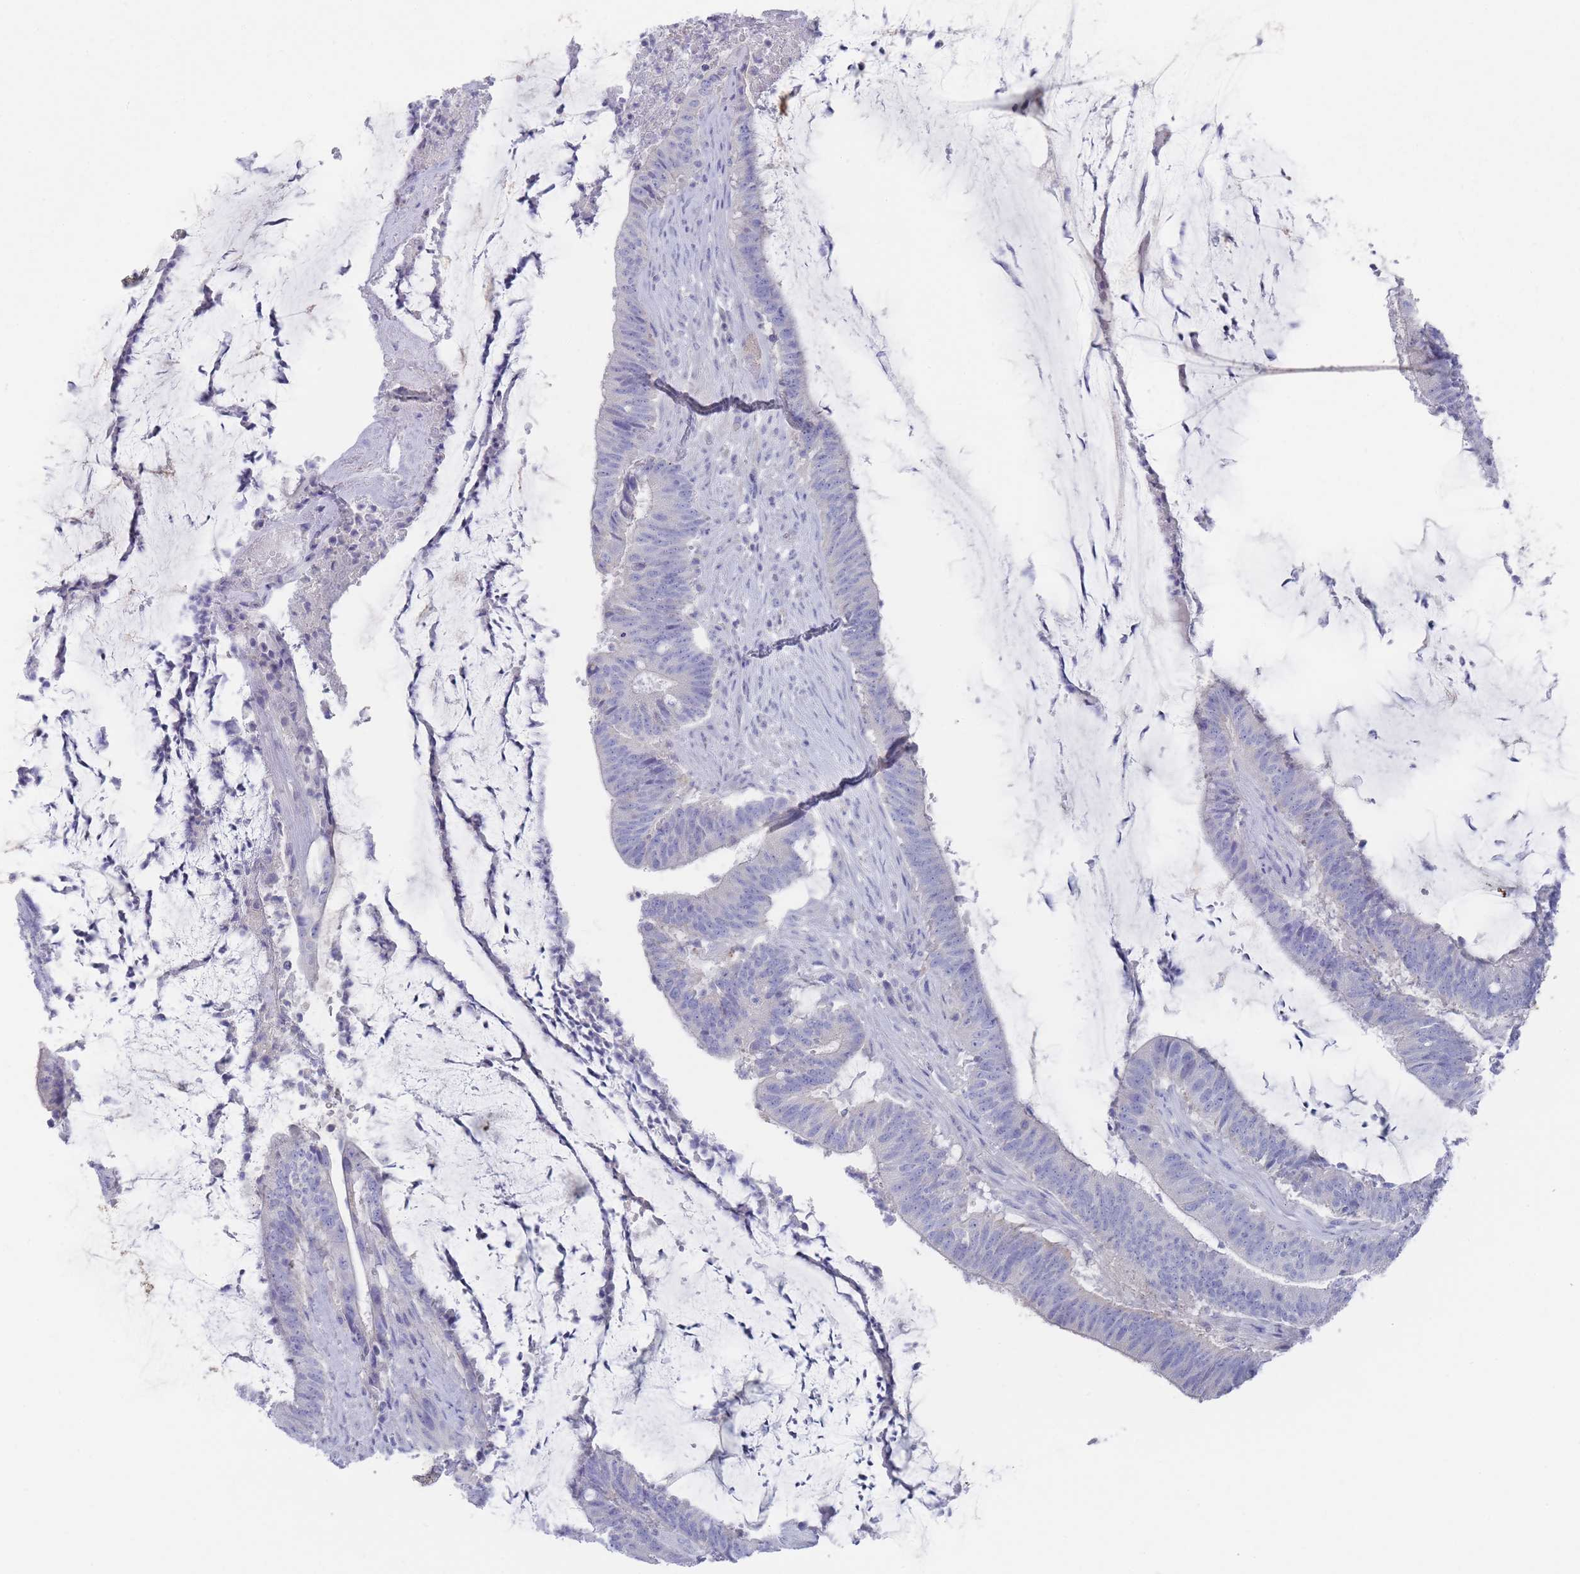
{"staining": {"intensity": "negative", "quantity": "none", "location": "none"}, "tissue": "colorectal cancer", "cell_type": "Tumor cells", "image_type": "cancer", "snomed": [{"axis": "morphology", "description": "Adenocarcinoma, NOS"}, {"axis": "topography", "description": "Colon"}], "caption": "Immunohistochemistry photomicrograph of human colorectal cancer stained for a protein (brown), which demonstrates no staining in tumor cells.", "gene": "SCCPDH", "patient": {"sex": "female", "age": 43}}